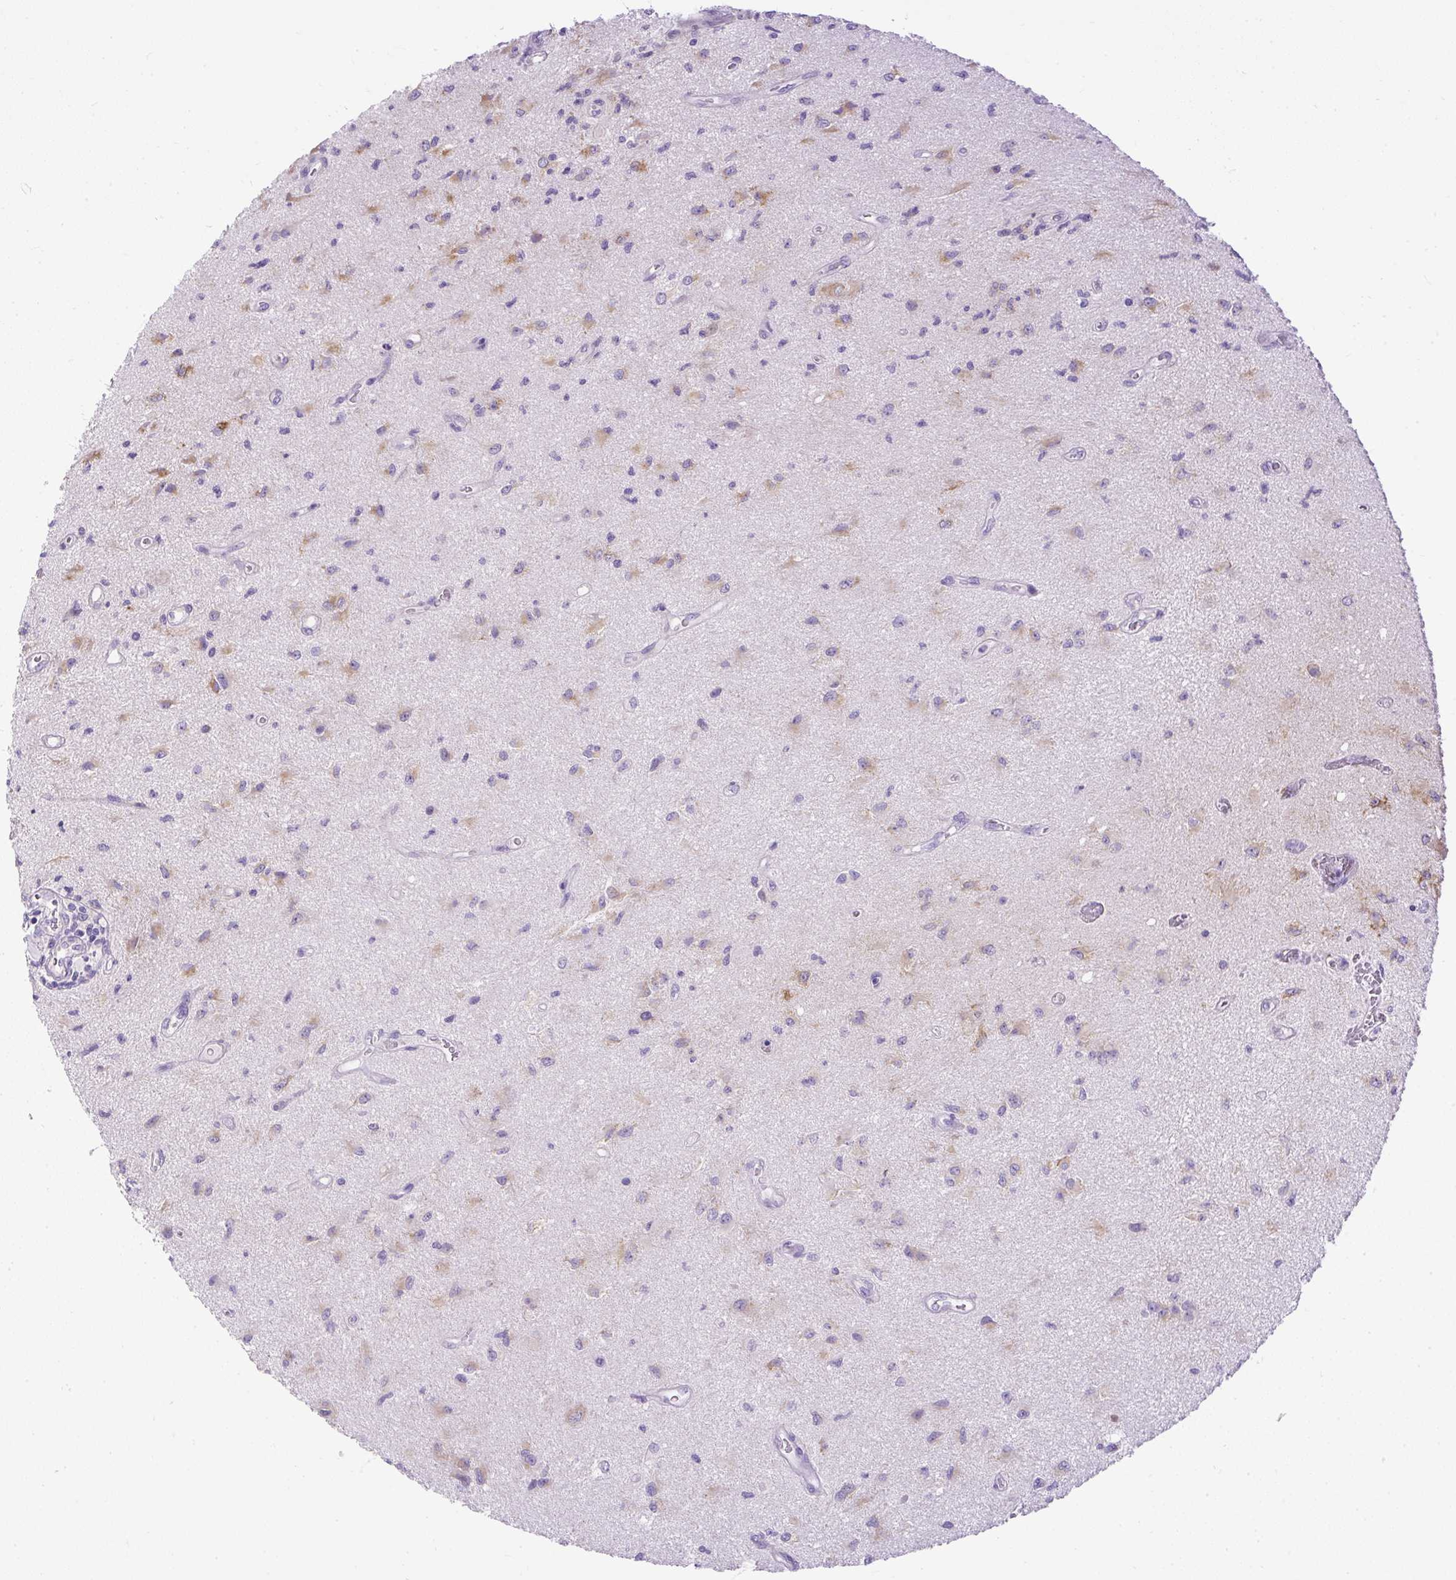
{"staining": {"intensity": "moderate", "quantity": "25%-75%", "location": "cytoplasmic/membranous"}, "tissue": "glioma", "cell_type": "Tumor cells", "image_type": "cancer", "snomed": [{"axis": "morphology", "description": "Glioma, malignant, High grade"}, {"axis": "topography", "description": "Brain"}], "caption": "The image exhibits a brown stain indicating the presence of a protein in the cytoplasmic/membranous of tumor cells in glioma.", "gene": "SYBU", "patient": {"sex": "male", "age": 67}}